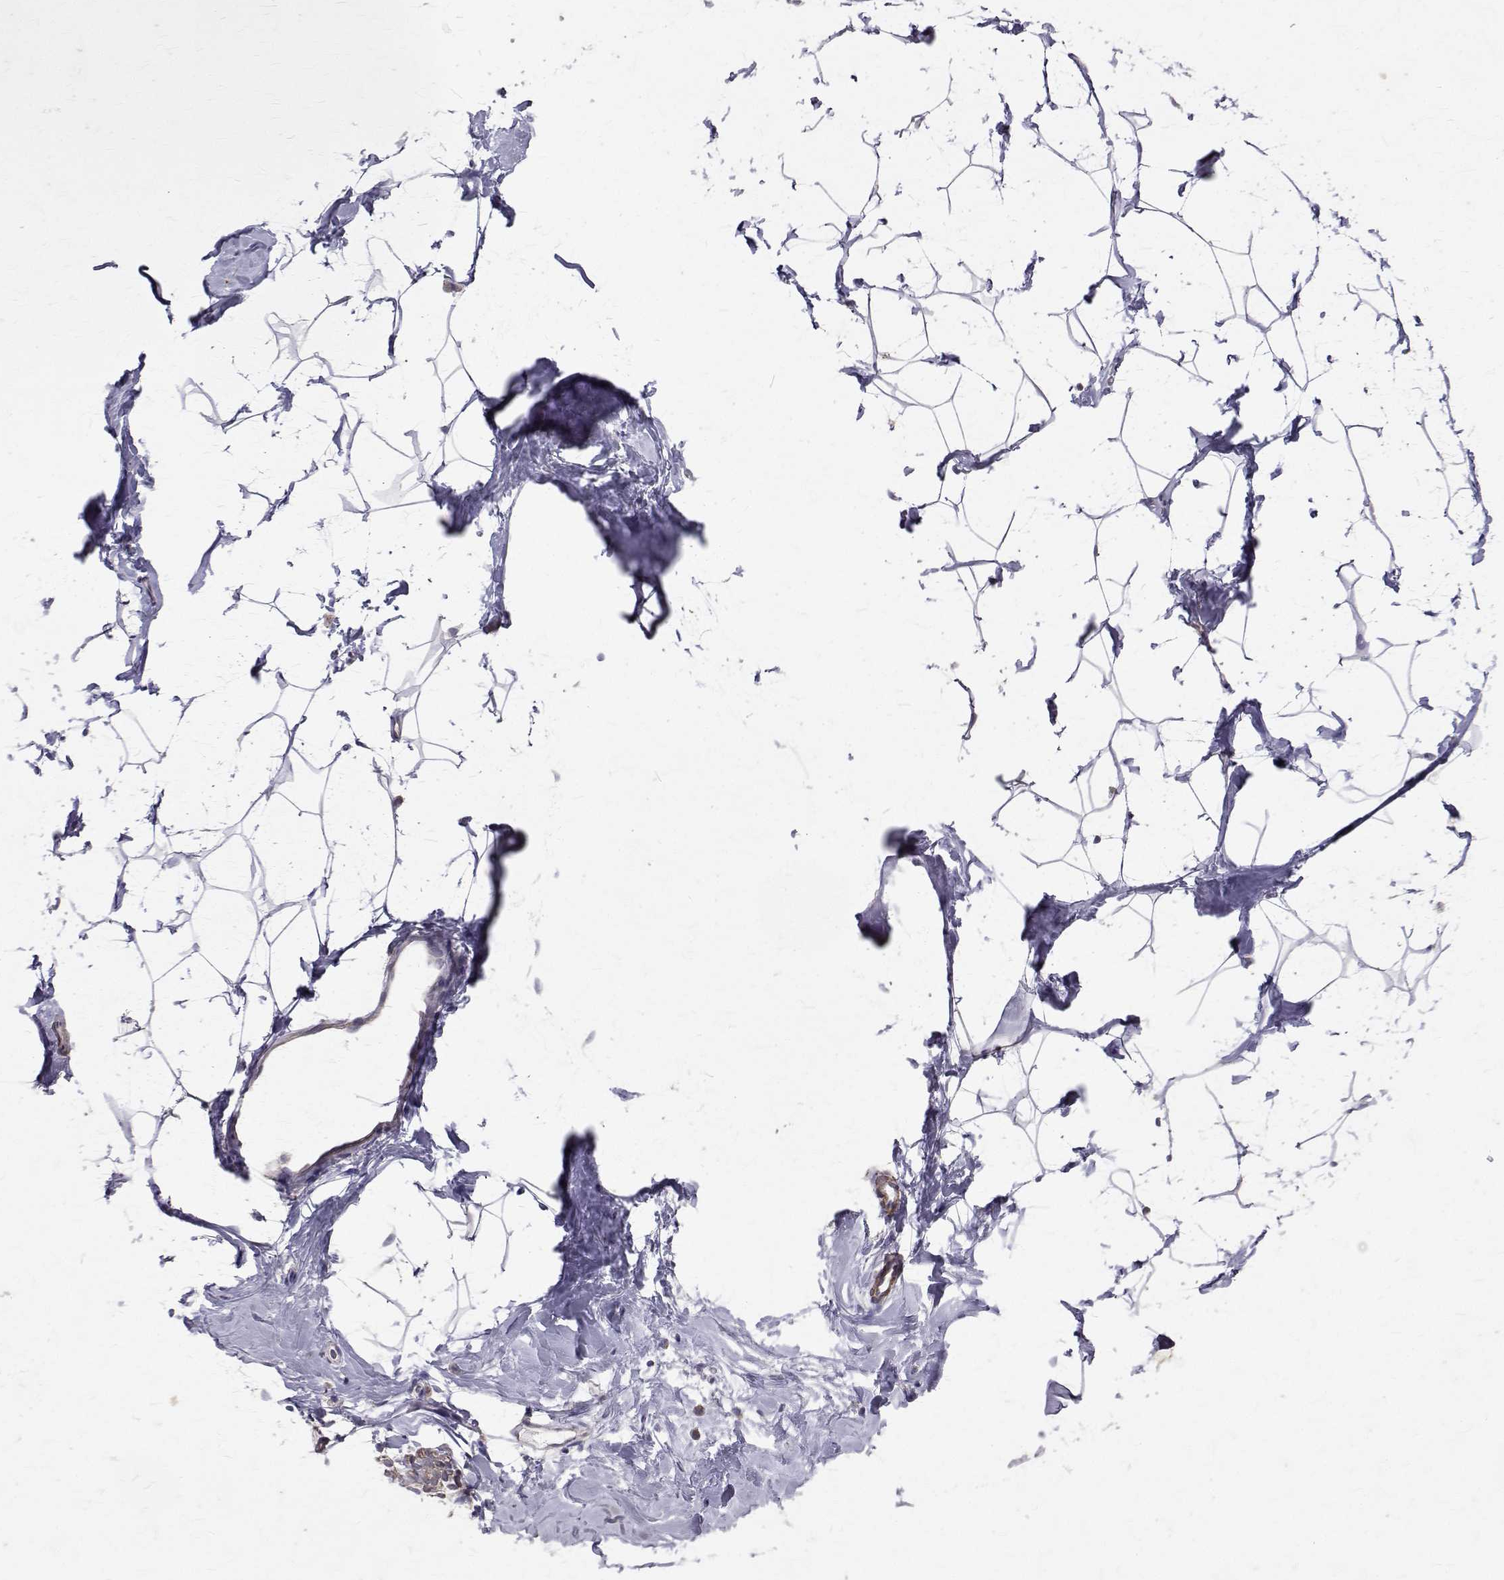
{"staining": {"intensity": "negative", "quantity": "none", "location": "none"}, "tissue": "breast", "cell_type": "Adipocytes", "image_type": "normal", "snomed": [{"axis": "morphology", "description": "Normal tissue, NOS"}, {"axis": "topography", "description": "Breast"}], "caption": "DAB (3,3'-diaminobenzidine) immunohistochemical staining of benign breast displays no significant positivity in adipocytes. The staining is performed using DAB (3,3'-diaminobenzidine) brown chromogen with nuclei counter-stained in using hematoxylin.", "gene": "CCDC89", "patient": {"sex": "female", "age": 32}}